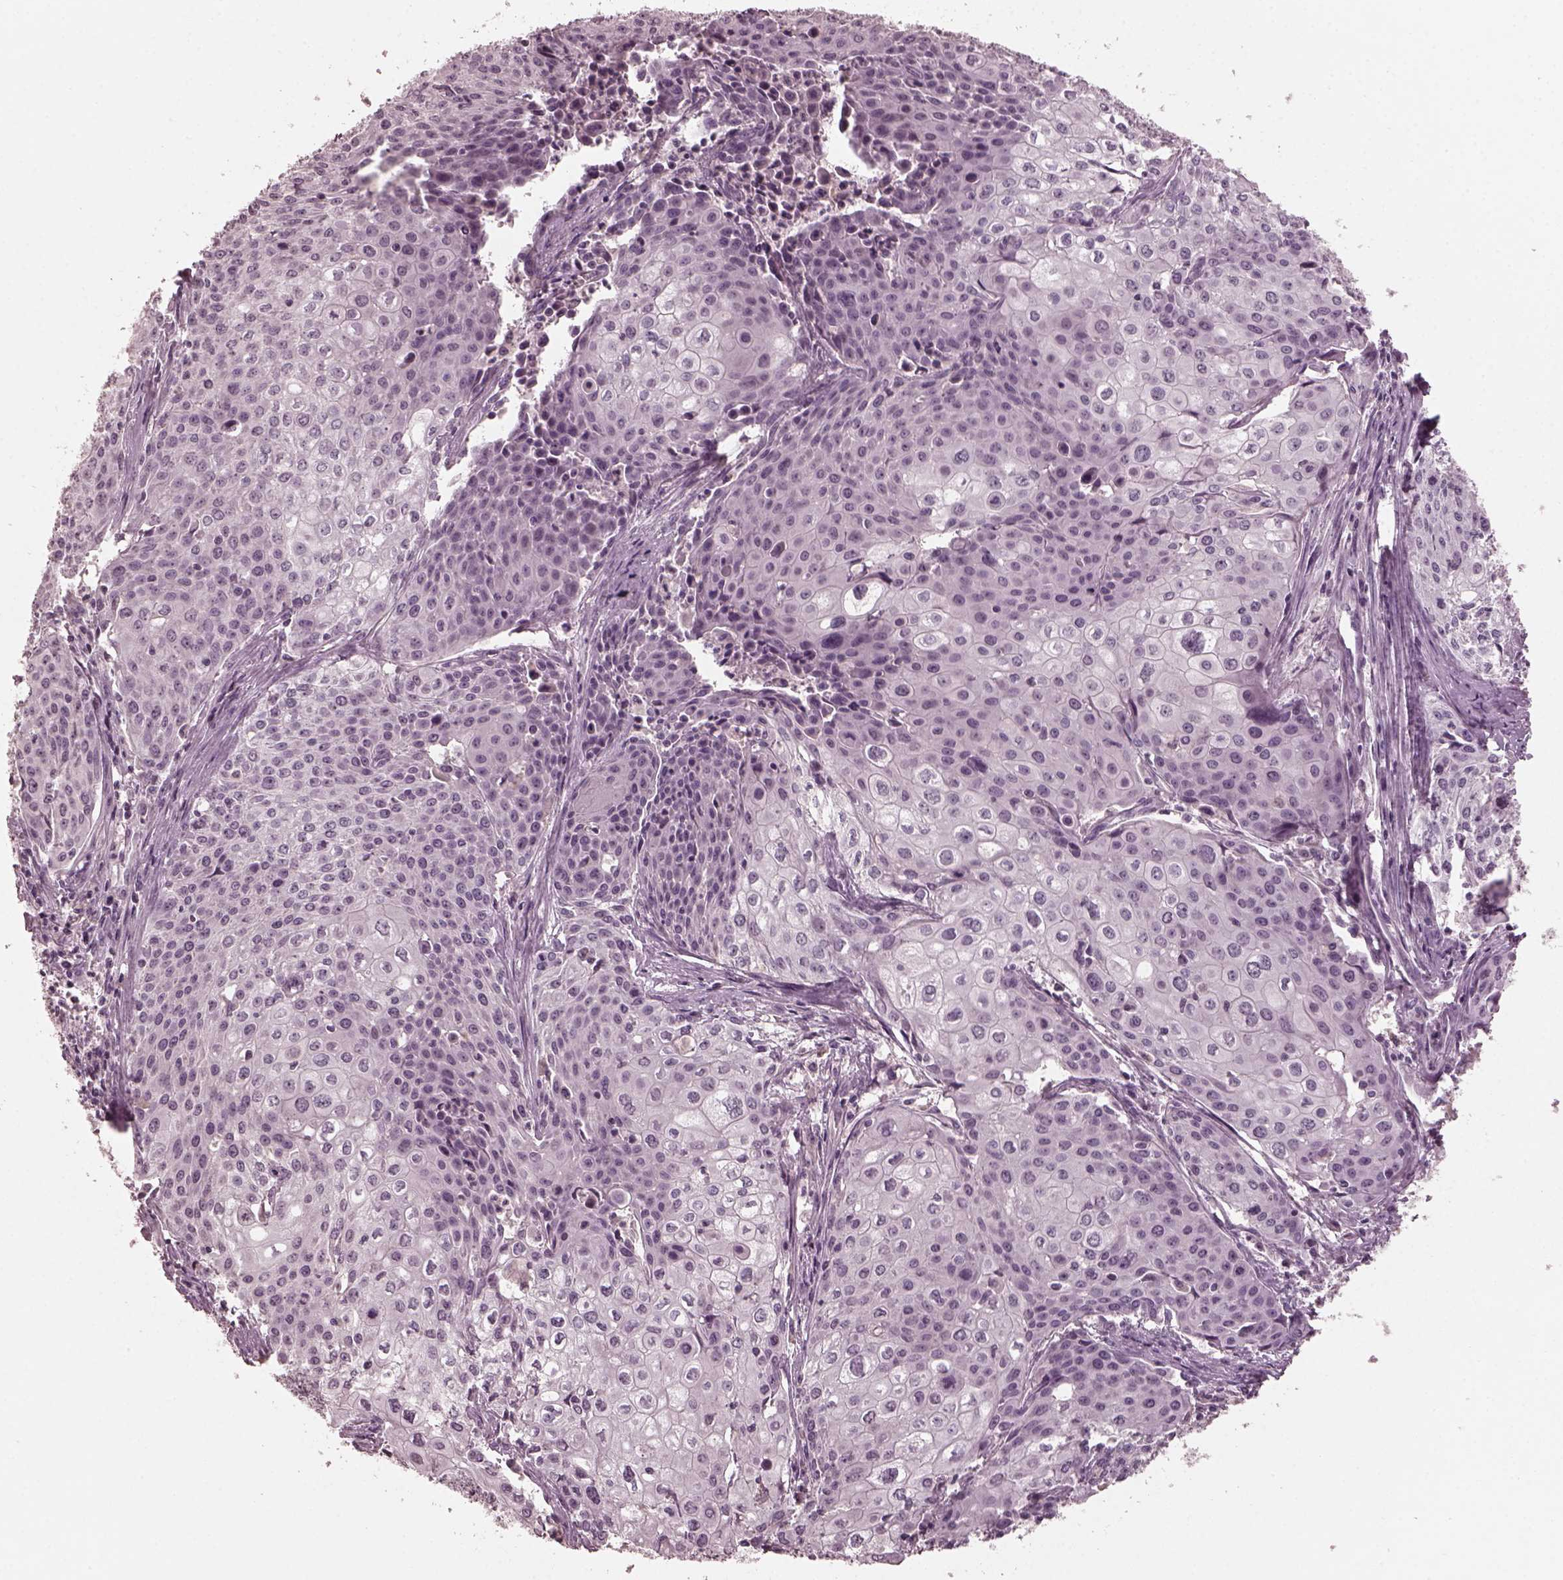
{"staining": {"intensity": "negative", "quantity": "none", "location": "none"}, "tissue": "cervical cancer", "cell_type": "Tumor cells", "image_type": "cancer", "snomed": [{"axis": "morphology", "description": "Squamous cell carcinoma, NOS"}, {"axis": "topography", "description": "Cervix"}], "caption": "Immunohistochemistry of cervical squamous cell carcinoma shows no staining in tumor cells.", "gene": "RCVRN", "patient": {"sex": "female", "age": 39}}